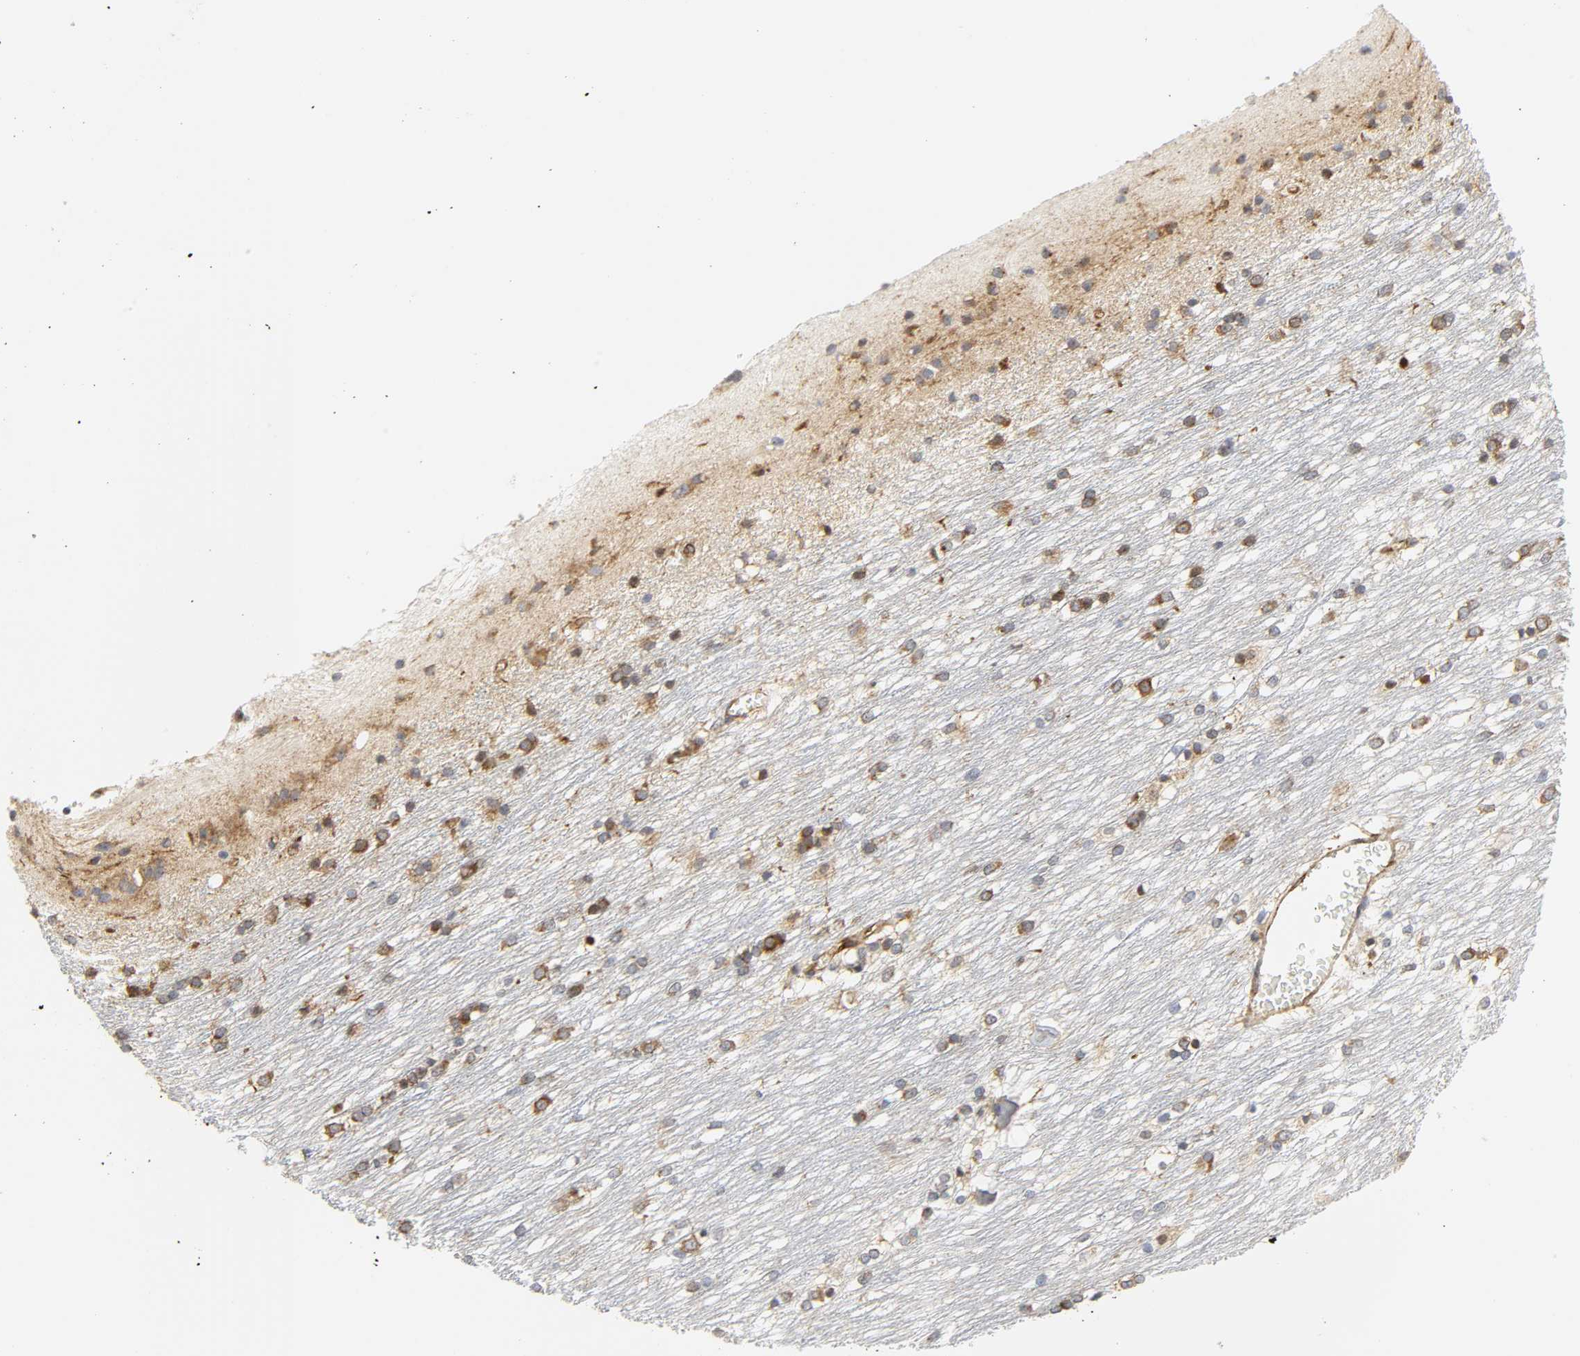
{"staining": {"intensity": "moderate", "quantity": "25%-75%", "location": "cytoplasmic/membranous"}, "tissue": "caudate", "cell_type": "Glial cells", "image_type": "normal", "snomed": [{"axis": "morphology", "description": "Normal tissue, NOS"}, {"axis": "topography", "description": "Lateral ventricle wall"}], "caption": "Protein expression analysis of normal human caudate reveals moderate cytoplasmic/membranous expression in about 25%-75% of glial cells.", "gene": "DOCK1", "patient": {"sex": "female", "age": 19}}